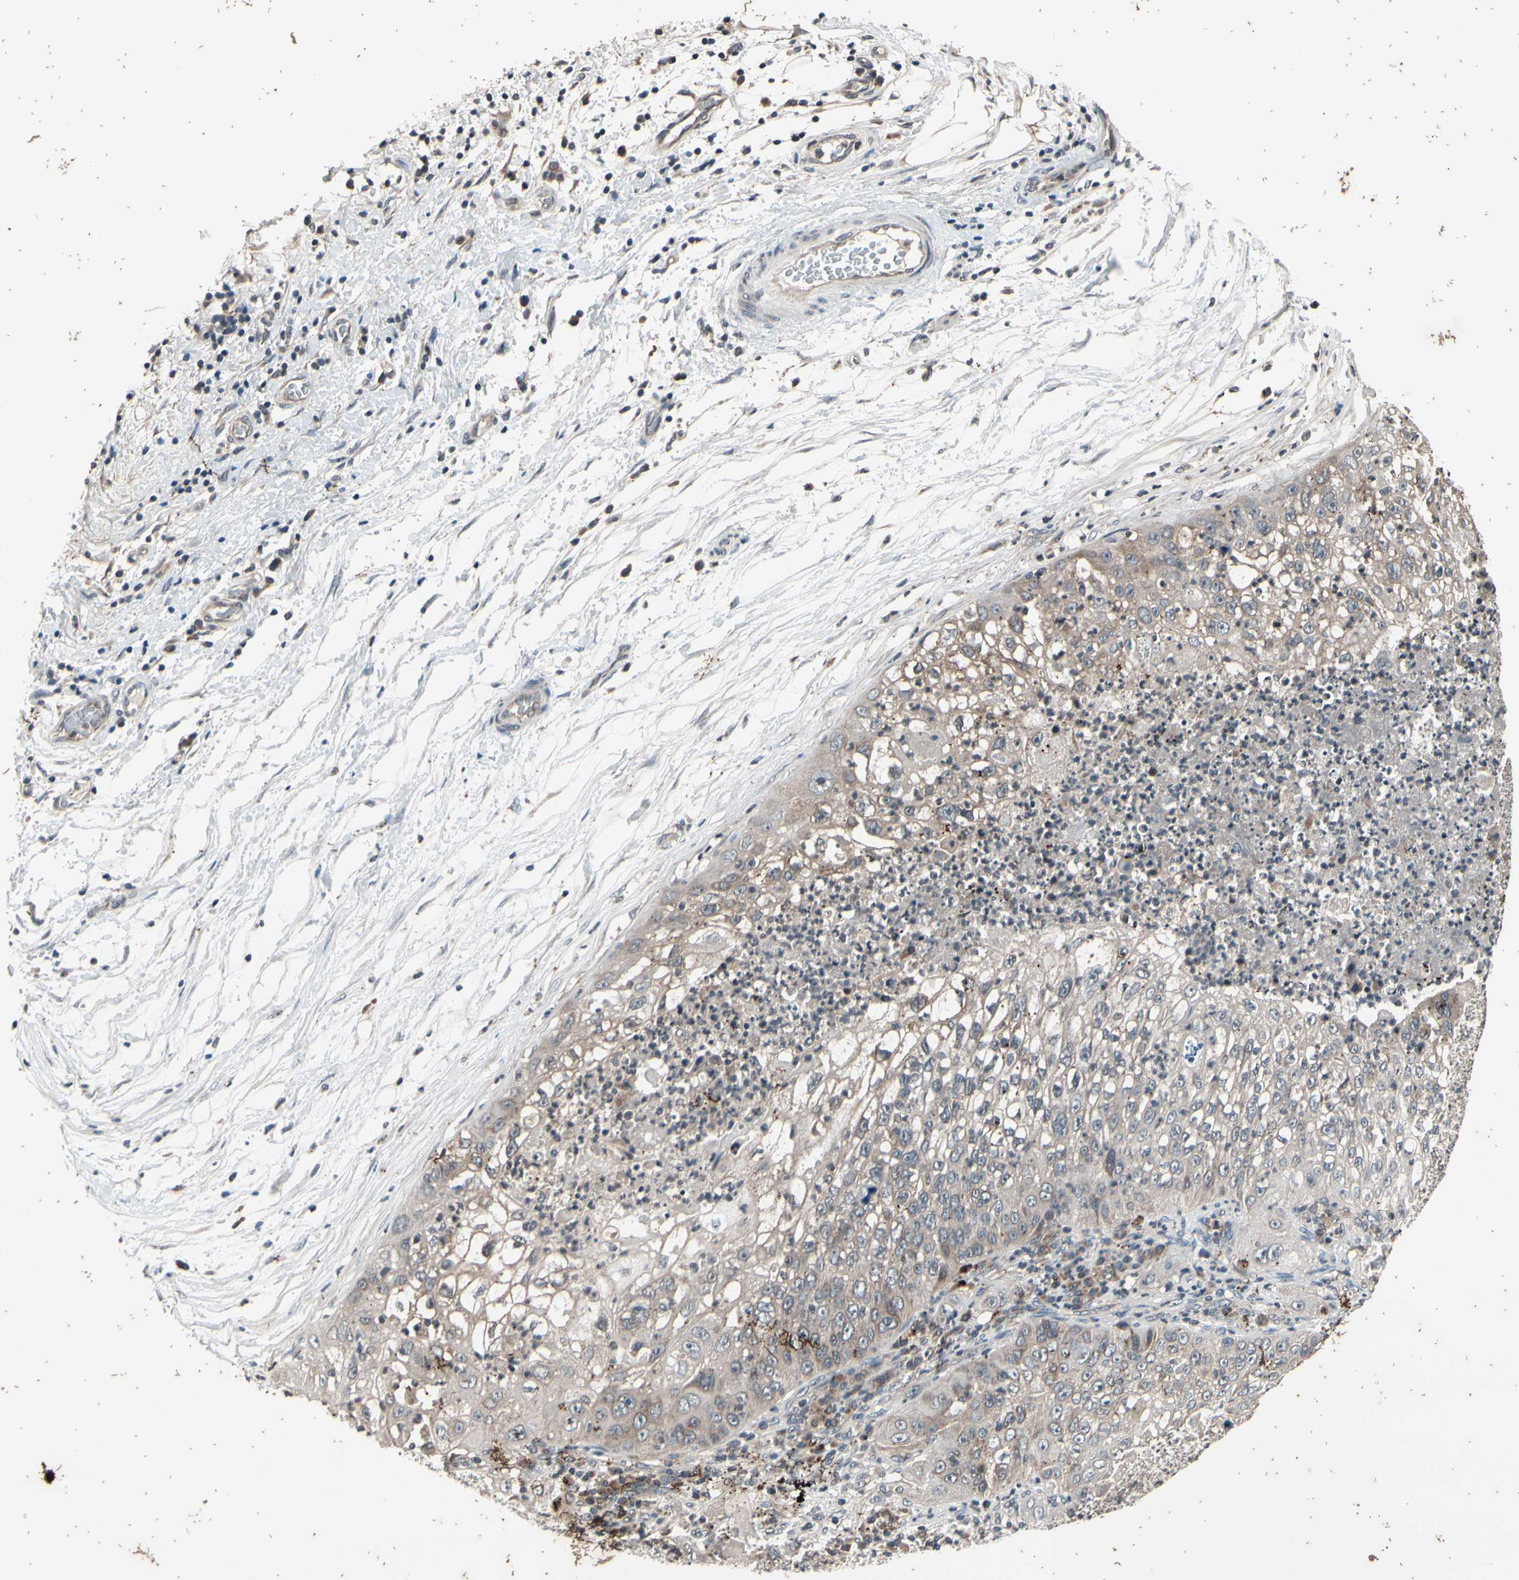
{"staining": {"intensity": "weak", "quantity": ">75%", "location": "cytoplasmic/membranous"}, "tissue": "lung cancer", "cell_type": "Tumor cells", "image_type": "cancer", "snomed": [{"axis": "morphology", "description": "Inflammation, NOS"}, {"axis": "morphology", "description": "Squamous cell carcinoma, NOS"}, {"axis": "topography", "description": "Lymph node"}, {"axis": "topography", "description": "Soft tissue"}, {"axis": "topography", "description": "Lung"}], "caption": "Protein analysis of lung cancer (squamous cell carcinoma) tissue displays weak cytoplasmic/membranous expression in about >75% of tumor cells. The staining is performed using DAB (3,3'-diaminobenzidine) brown chromogen to label protein expression. The nuclei are counter-stained blue using hematoxylin.", "gene": "MBTPS2", "patient": {"sex": "male", "age": 66}}